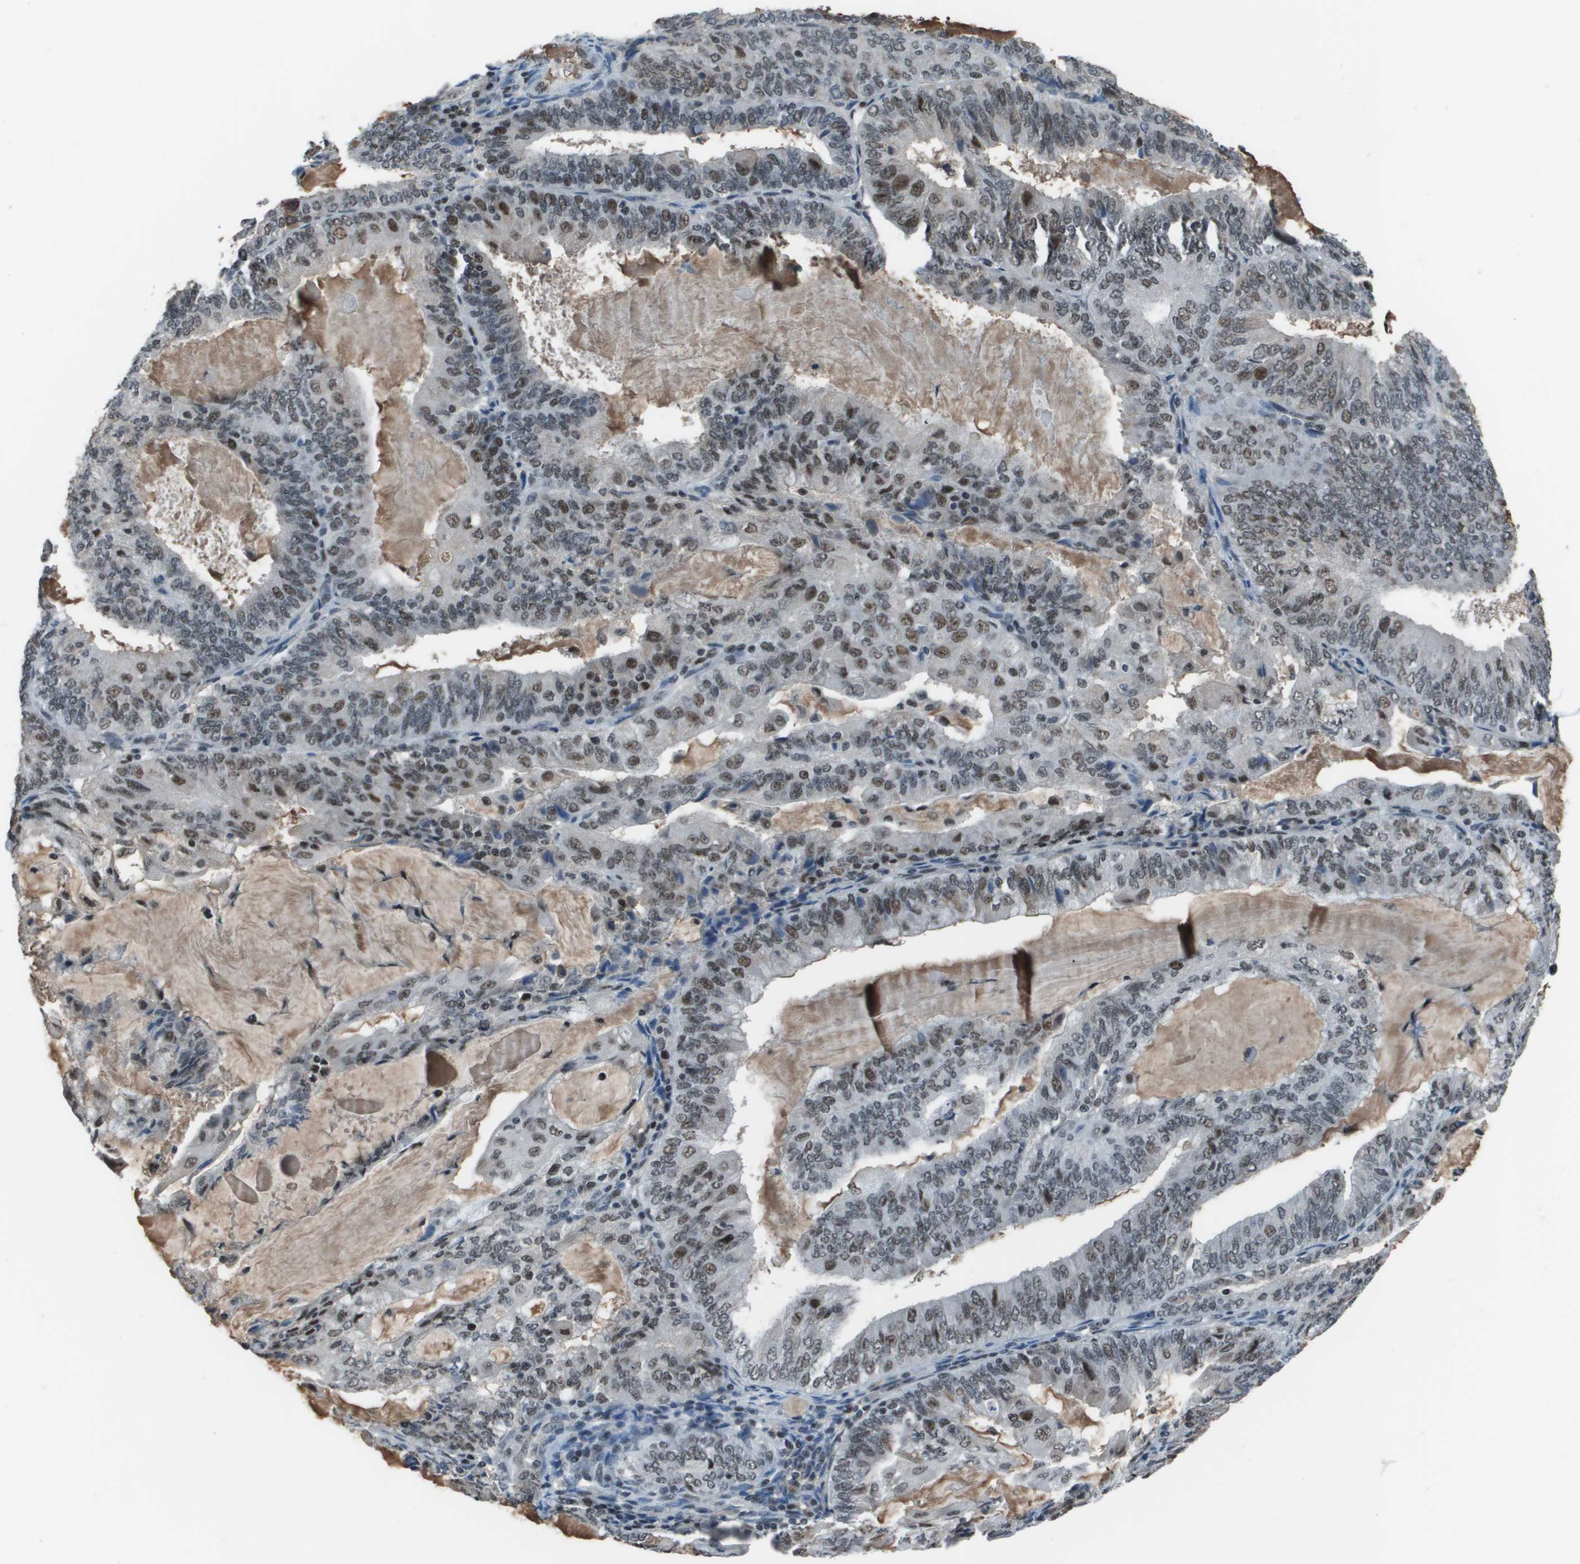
{"staining": {"intensity": "moderate", "quantity": "25%-75%", "location": "nuclear"}, "tissue": "endometrial cancer", "cell_type": "Tumor cells", "image_type": "cancer", "snomed": [{"axis": "morphology", "description": "Adenocarcinoma, NOS"}, {"axis": "topography", "description": "Endometrium"}], "caption": "Immunohistochemistry micrograph of neoplastic tissue: adenocarcinoma (endometrial) stained using immunohistochemistry reveals medium levels of moderate protein expression localized specifically in the nuclear of tumor cells, appearing as a nuclear brown color.", "gene": "THRAP3", "patient": {"sex": "female", "age": 81}}